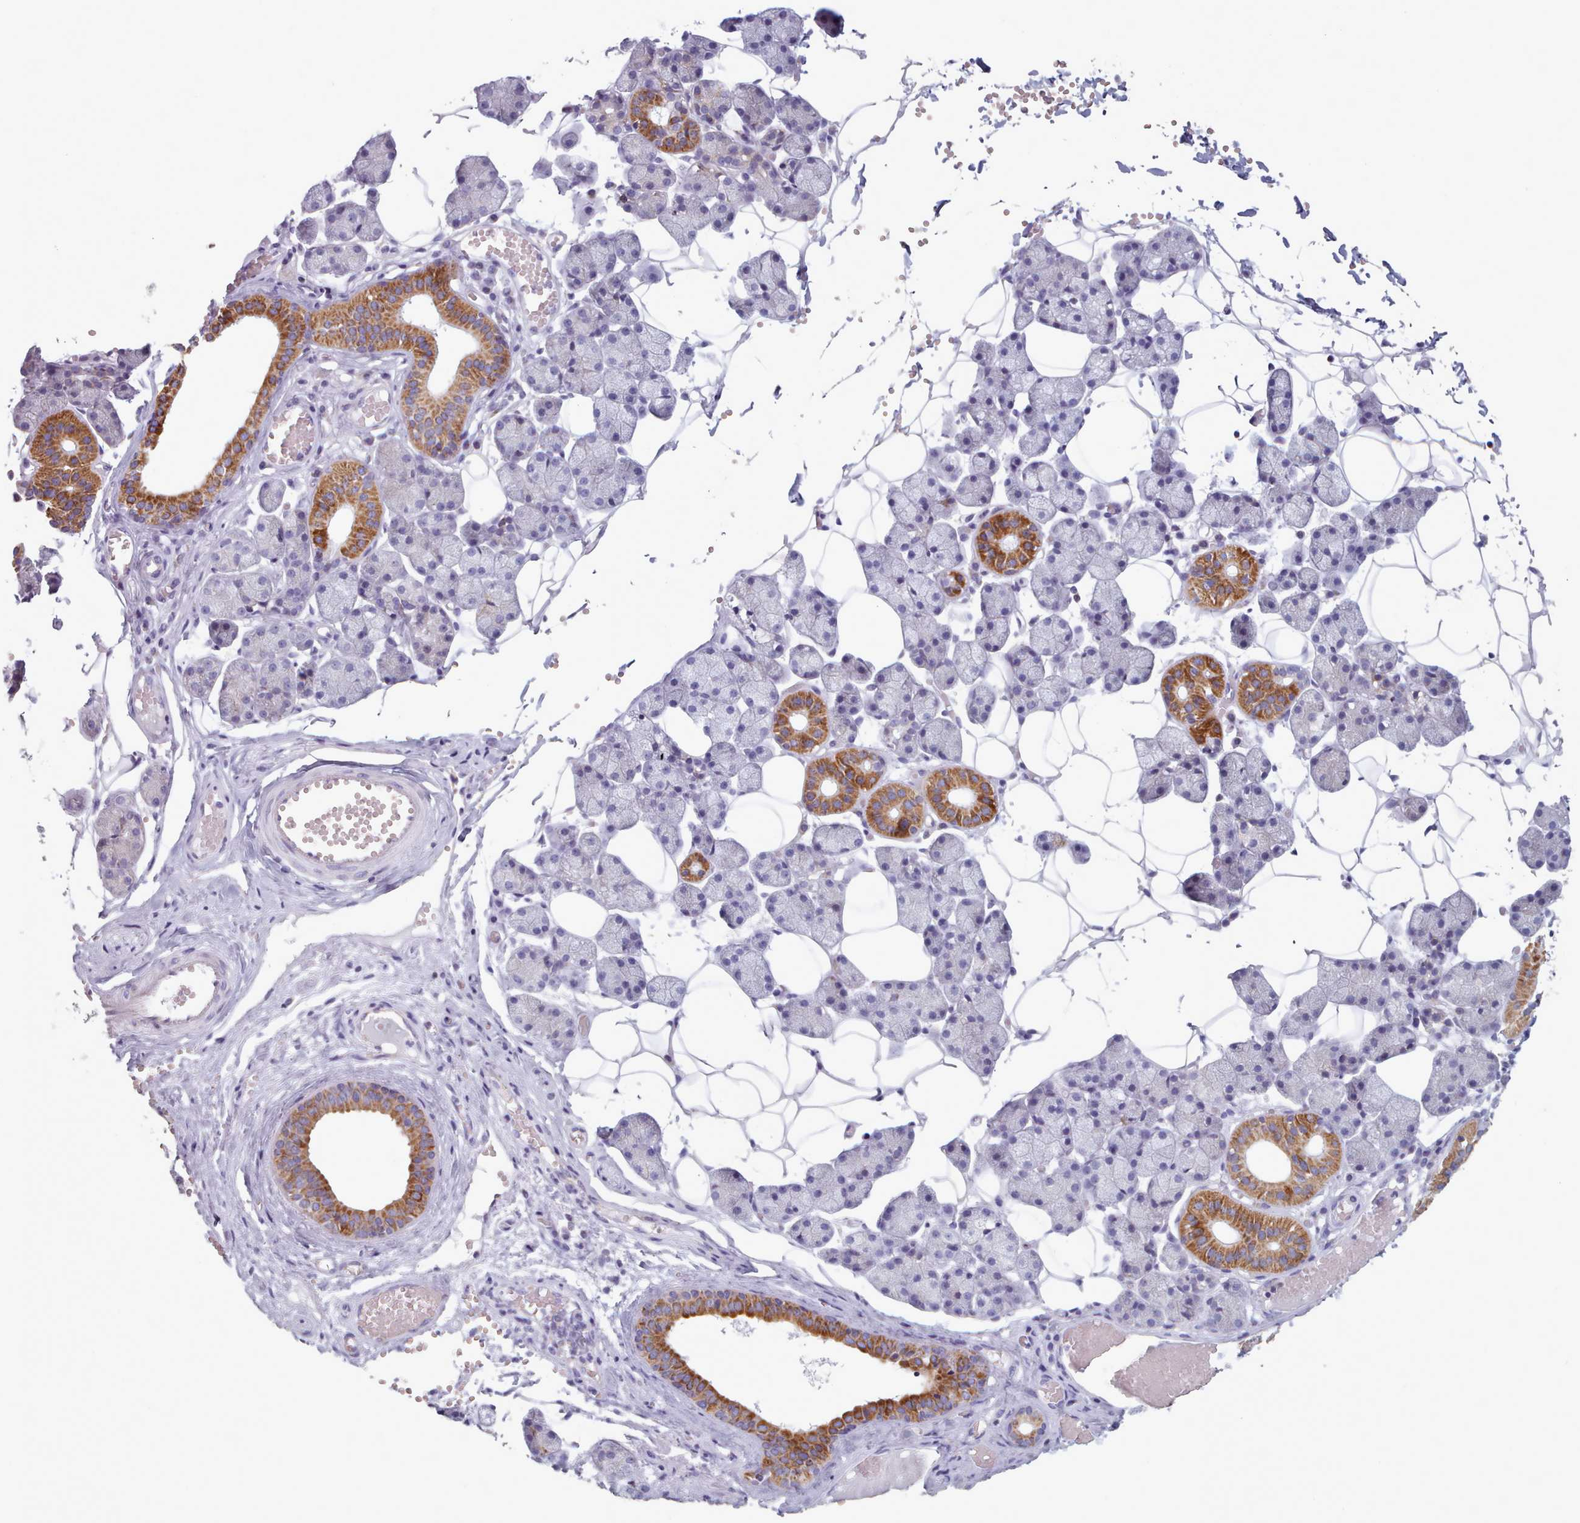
{"staining": {"intensity": "strong", "quantity": "<25%", "location": "cytoplasmic/membranous"}, "tissue": "salivary gland", "cell_type": "Glandular cells", "image_type": "normal", "snomed": [{"axis": "morphology", "description": "Normal tissue, NOS"}, {"axis": "topography", "description": "Salivary gland"}], "caption": "An IHC image of unremarkable tissue is shown. Protein staining in brown highlights strong cytoplasmic/membranous positivity in salivary gland within glandular cells. Nuclei are stained in blue.", "gene": "FAM170B", "patient": {"sex": "female", "age": 33}}